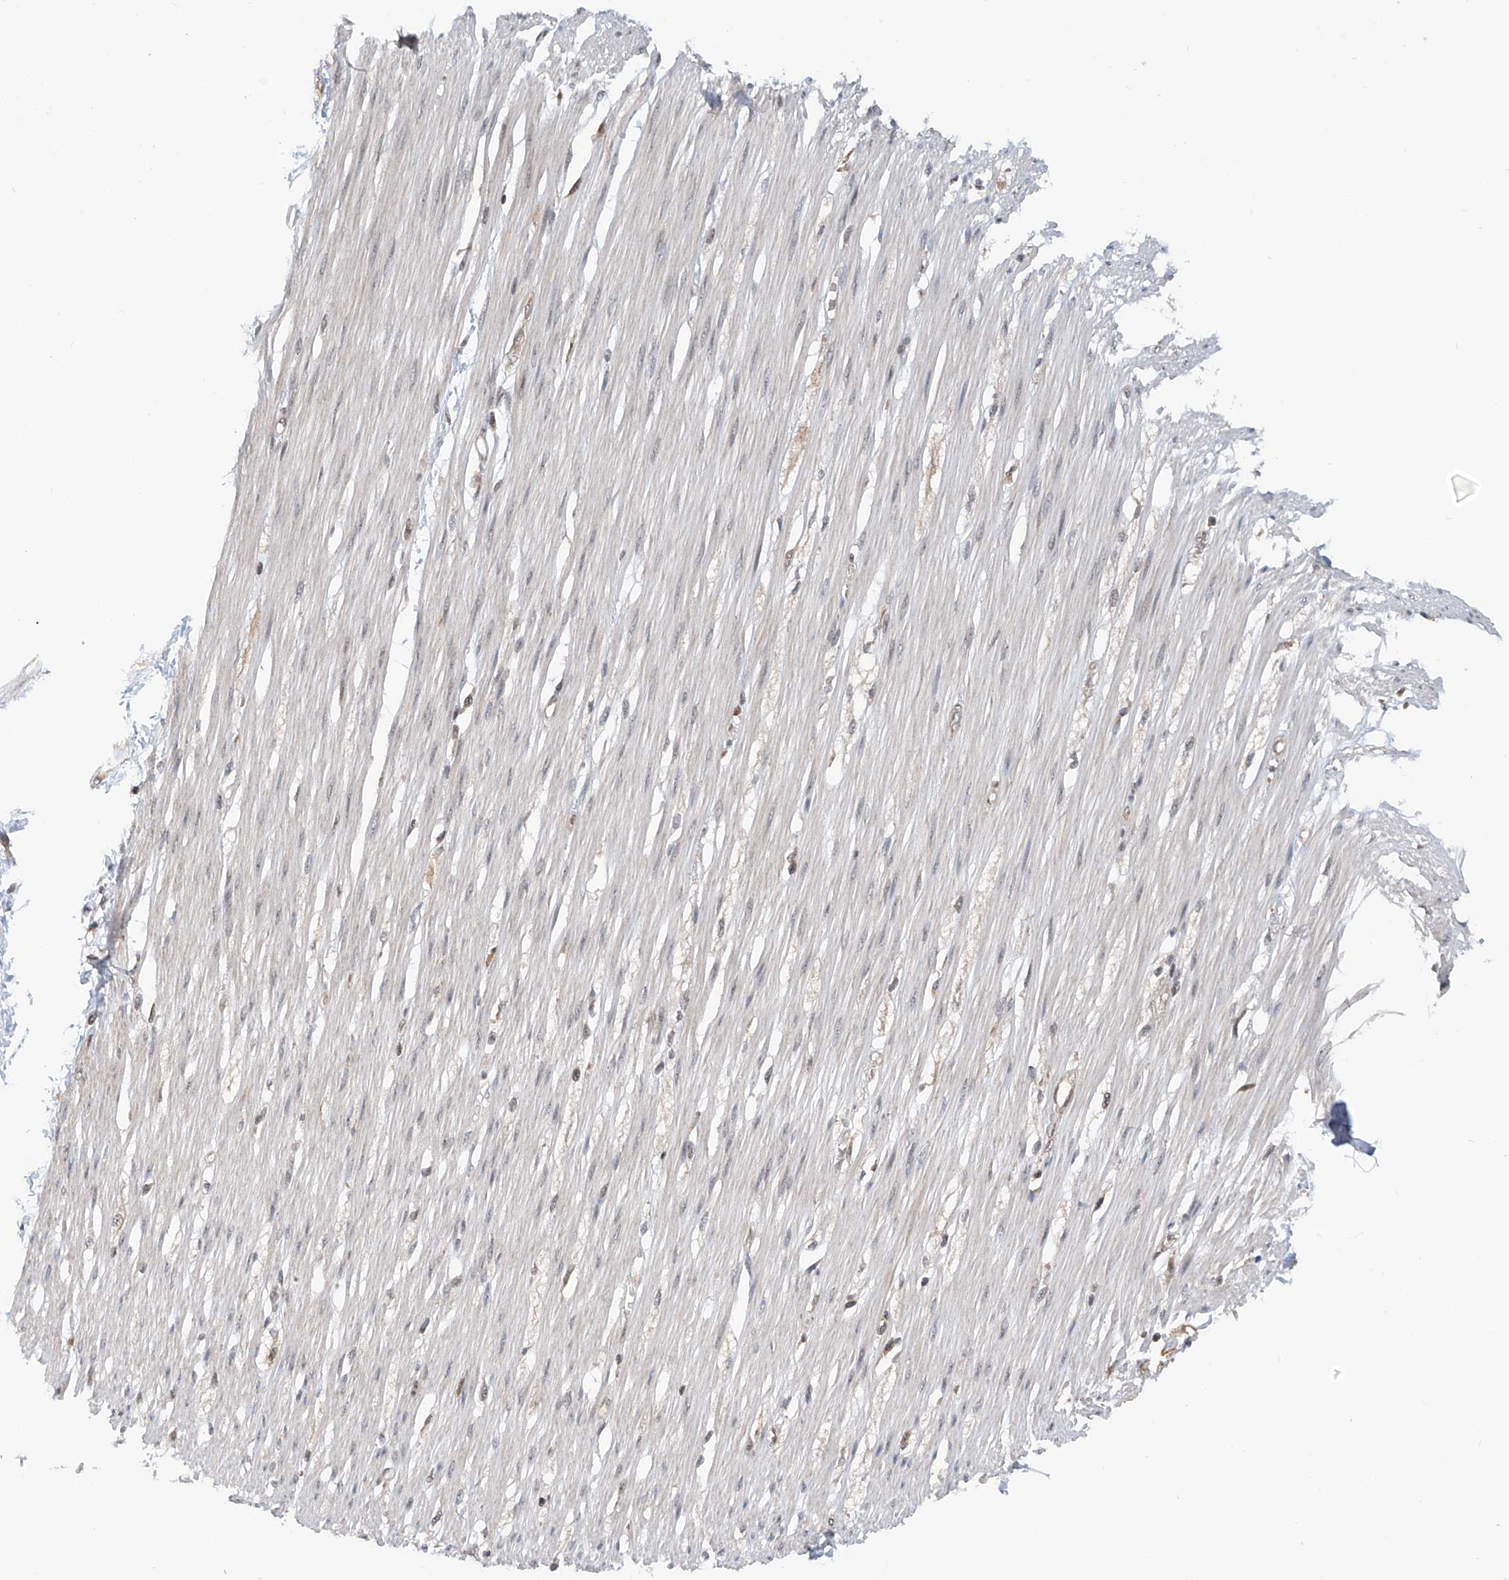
{"staining": {"intensity": "weak", "quantity": "25%-75%", "location": "nuclear"}, "tissue": "smooth muscle", "cell_type": "Smooth muscle cells", "image_type": "normal", "snomed": [{"axis": "morphology", "description": "Normal tissue, NOS"}, {"axis": "morphology", "description": "Adenocarcinoma, NOS"}, {"axis": "topography", "description": "Colon"}, {"axis": "topography", "description": "Peripheral nerve tissue"}], "caption": "The image reveals staining of benign smooth muscle, revealing weak nuclear protein staining (brown color) within smooth muscle cells. Using DAB (3,3'-diaminobenzidine) (brown) and hematoxylin (blue) stains, captured at high magnification using brightfield microscopy.", "gene": "C1orf131", "patient": {"sex": "male", "age": 14}}